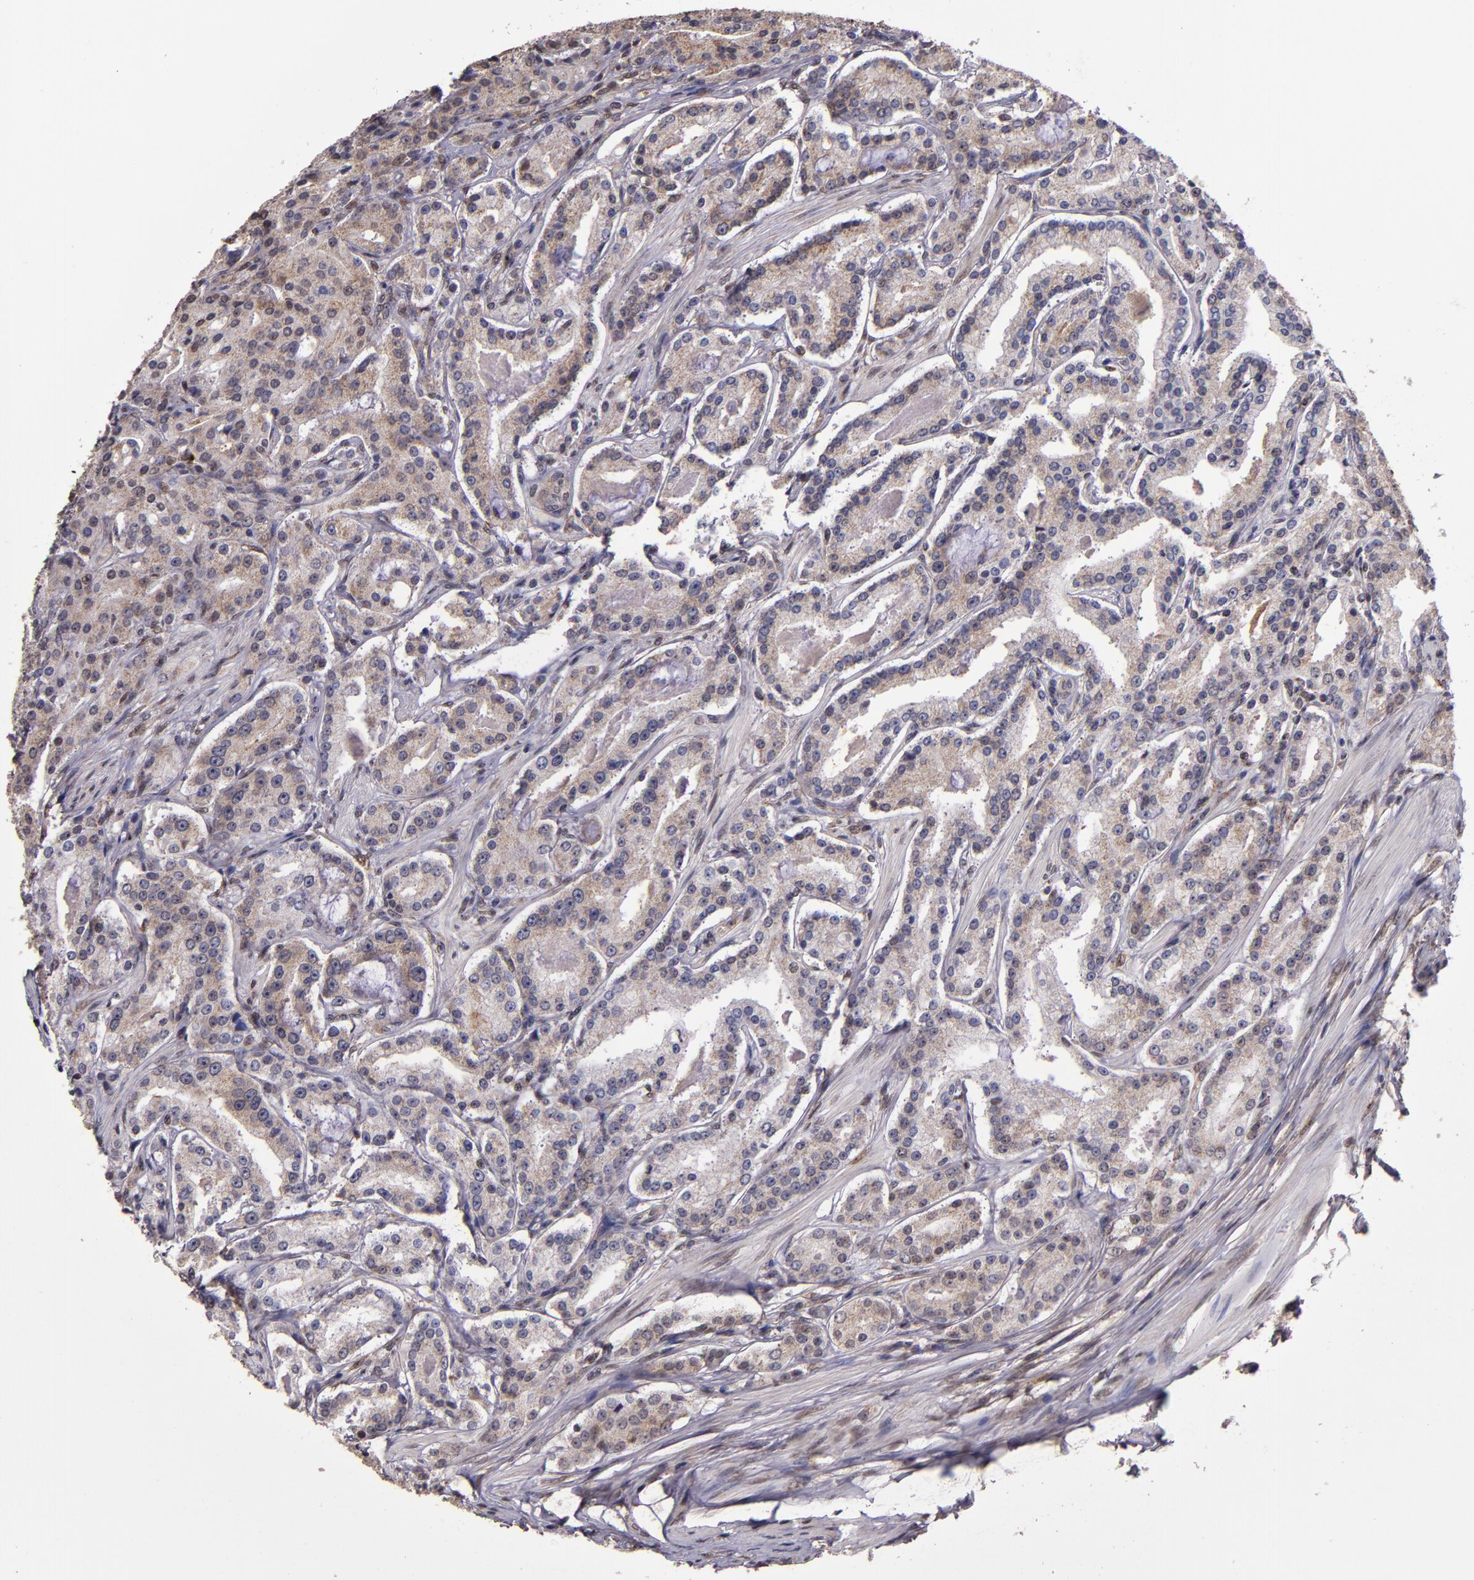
{"staining": {"intensity": "weak", "quantity": "25%-75%", "location": "cytoplasmic/membranous,nuclear"}, "tissue": "prostate cancer", "cell_type": "Tumor cells", "image_type": "cancer", "snomed": [{"axis": "morphology", "description": "Adenocarcinoma, Medium grade"}, {"axis": "topography", "description": "Prostate"}], "caption": "Tumor cells reveal low levels of weak cytoplasmic/membranous and nuclear expression in approximately 25%-75% of cells in human prostate medium-grade adenocarcinoma. The staining was performed using DAB (3,3'-diaminobenzidine) to visualize the protein expression in brown, while the nuclei were stained in blue with hematoxylin (Magnification: 20x).", "gene": "CECR2", "patient": {"sex": "male", "age": 72}}